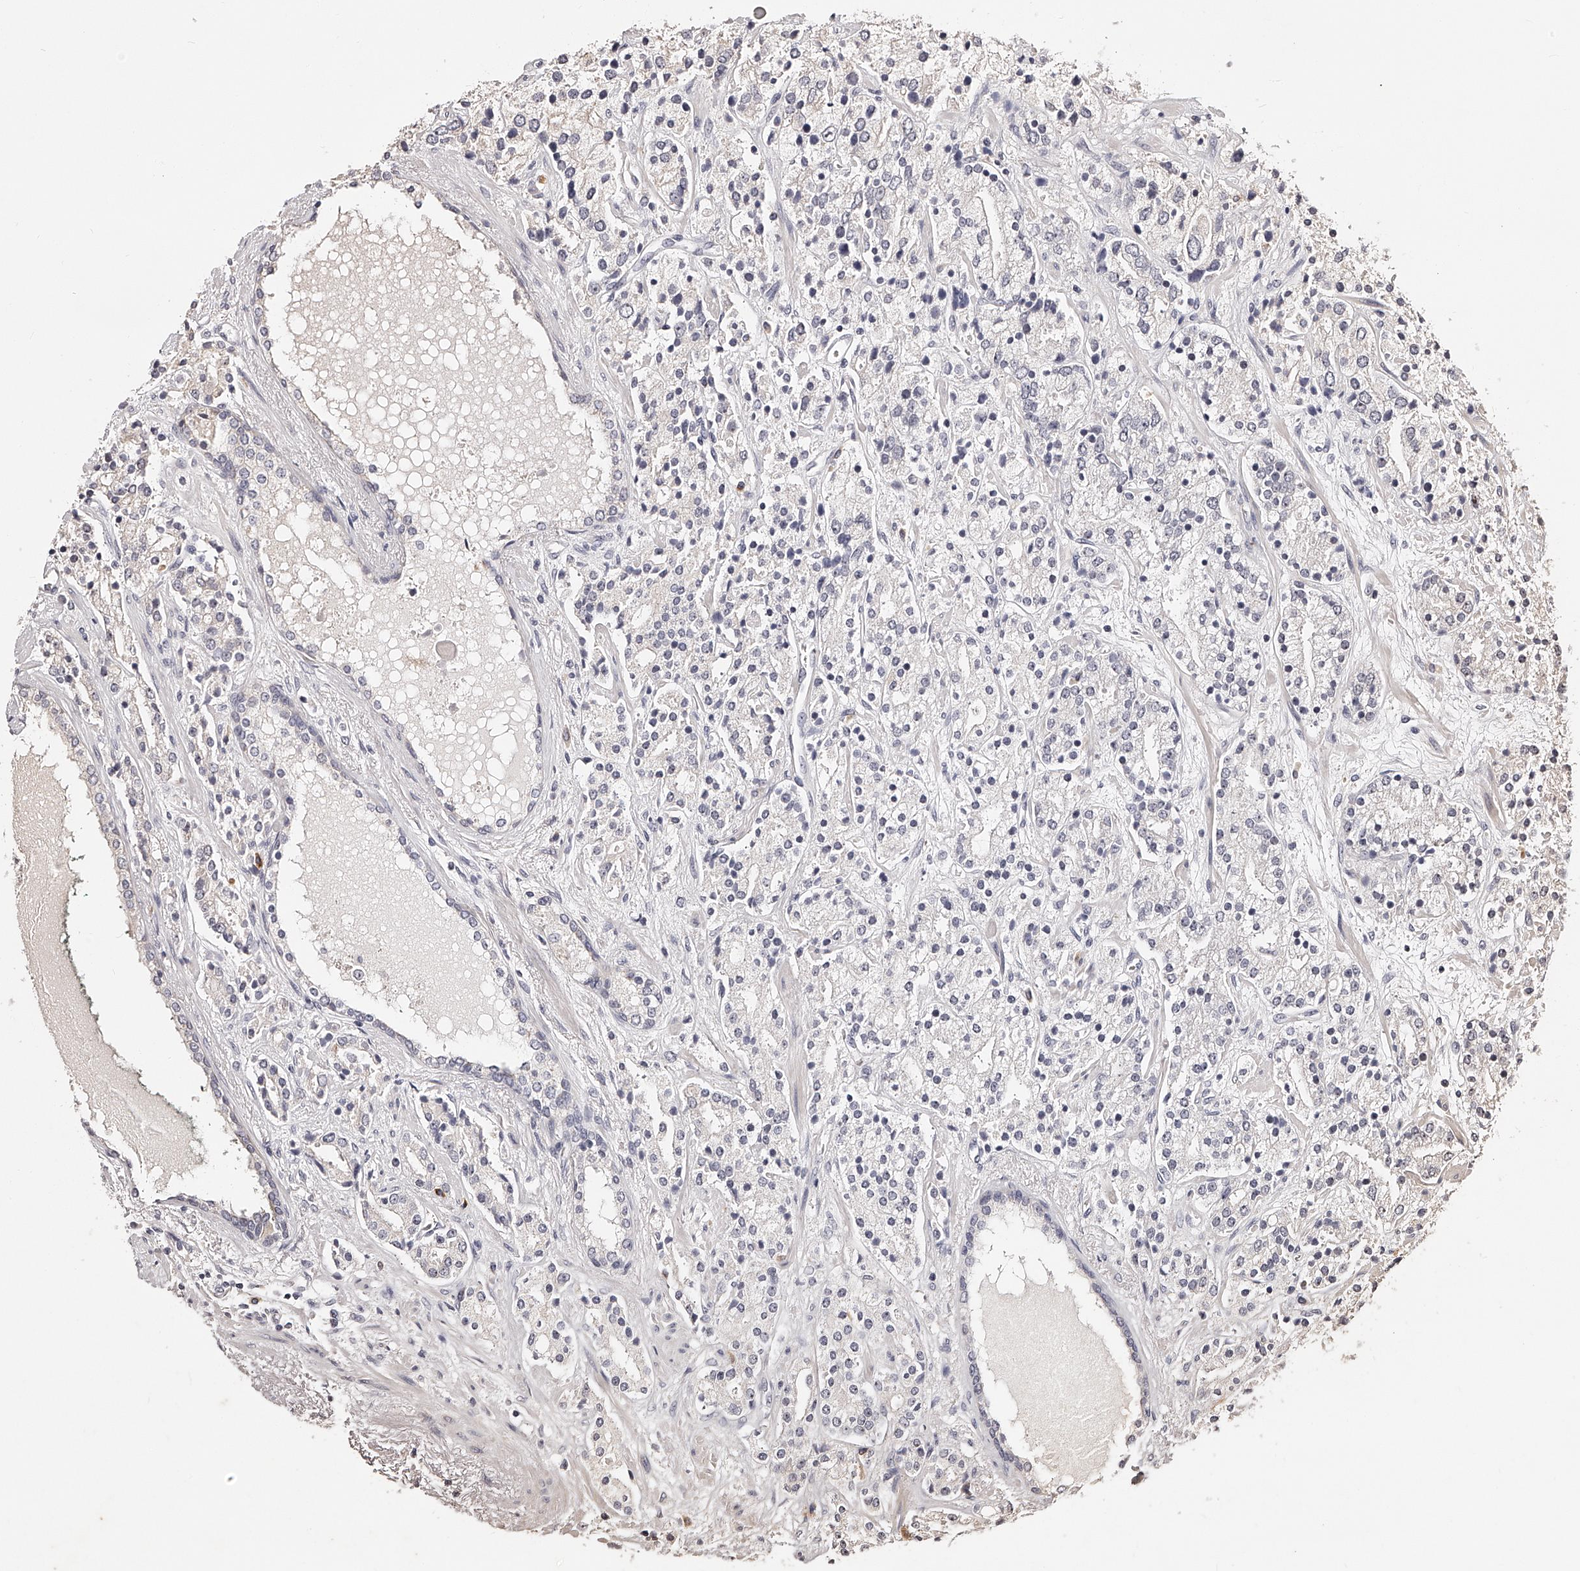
{"staining": {"intensity": "weak", "quantity": "<25%", "location": "cytoplasmic/membranous"}, "tissue": "prostate cancer", "cell_type": "Tumor cells", "image_type": "cancer", "snomed": [{"axis": "morphology", "description": "Adenocarcinoma, High grade"}, {"axis": "topography", "description": "Prostate"}], "caption": "The image demonstrates no staining of tumor cells in prostate adenocarcinoma (high-grade). Nuclei are stained in blue.", "gene": "PHACTR1", "patient": {"sex": "male", "age": 71}}